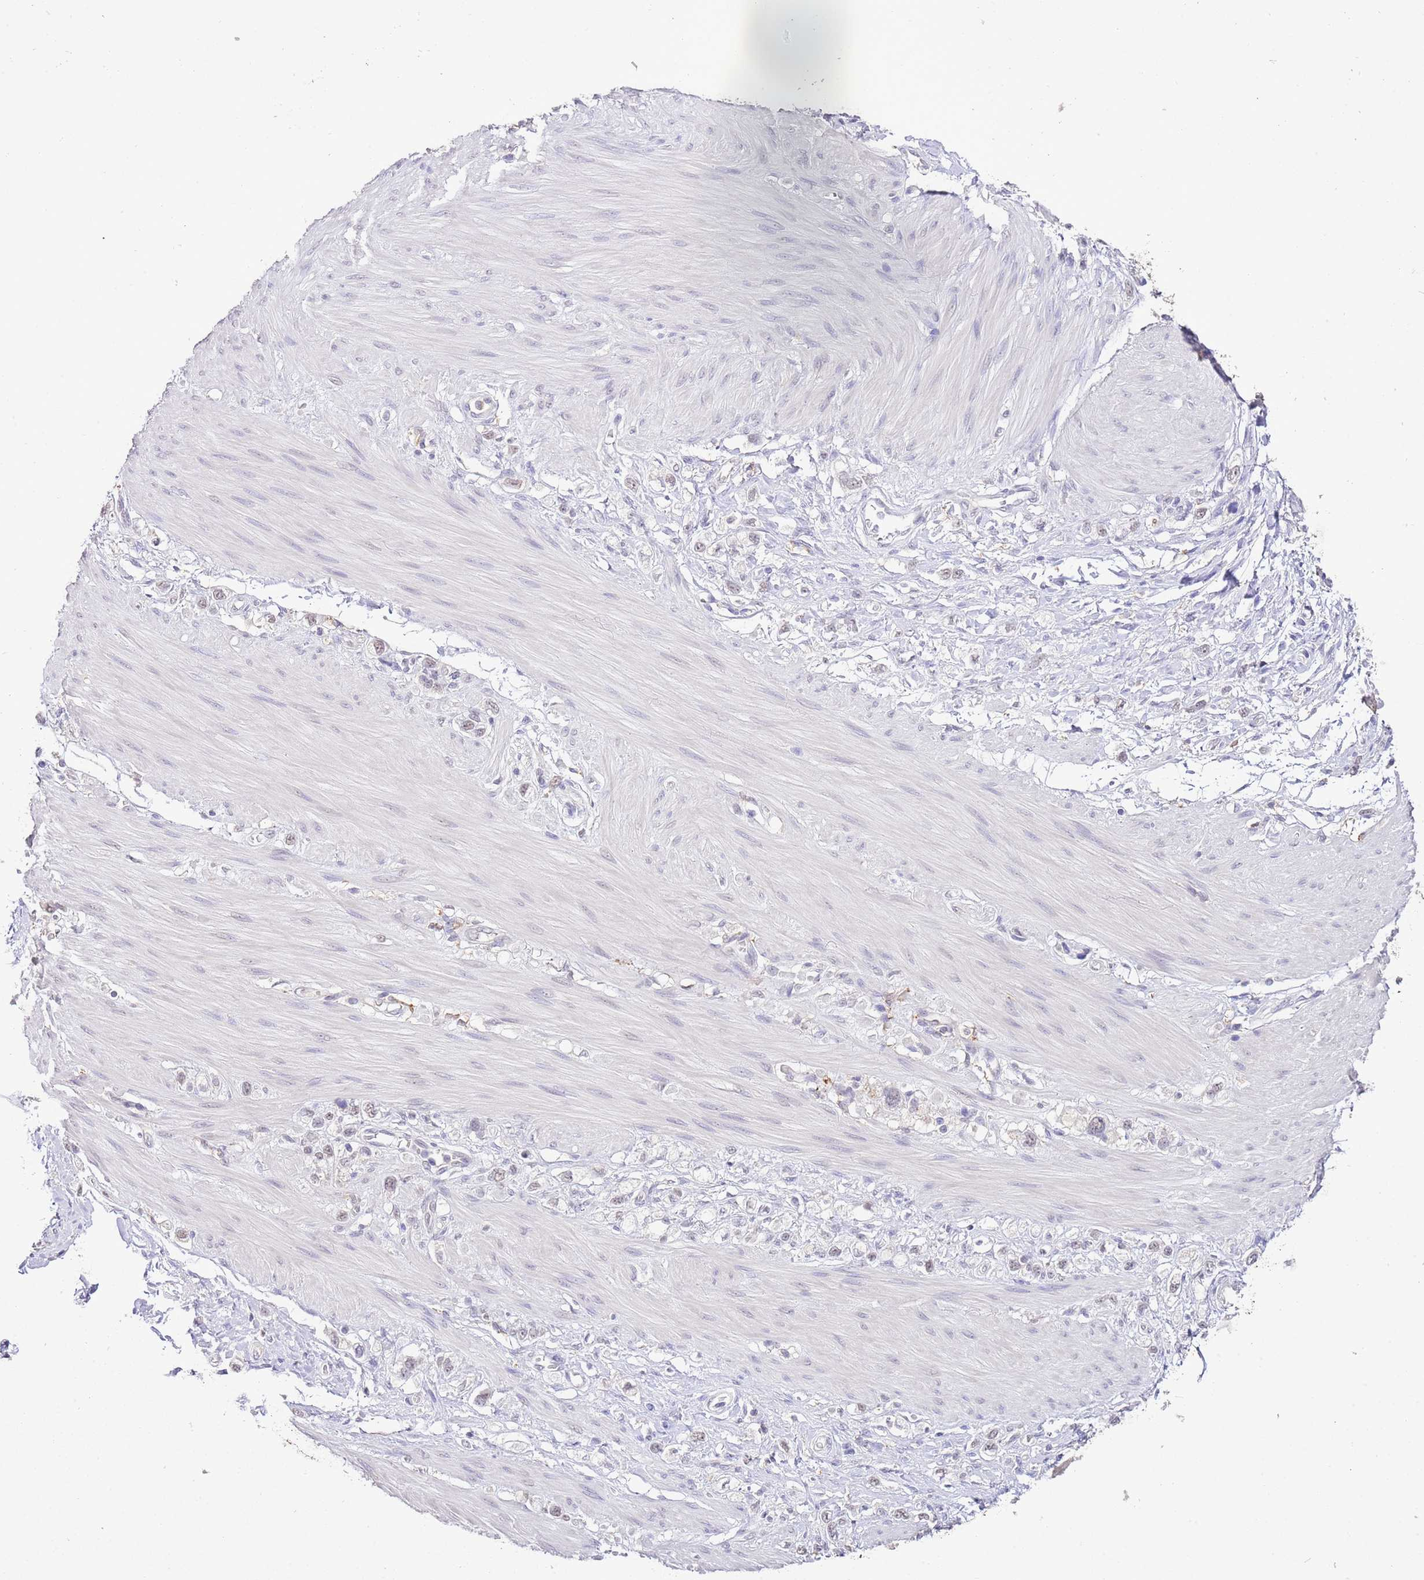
{"staining": {"intensity": "weak", "quantity": ">75%", "location": "nuclear"}, "tissue": "stomach cancer", "cell_type": "Tumor cells", "image_type": "cancer", "snomed": [{"axis": "morphology", "description": "Adenocarcinoma, NOS"}, {"axis": "topography", "description": "Stomach"}], "caption": "Tumor cells display low levels of weak nuclear staining in about >75% of cells in stomach cancer.", "gene": "IZUMO4", "patient": {"sex": "female", "age": 65}}